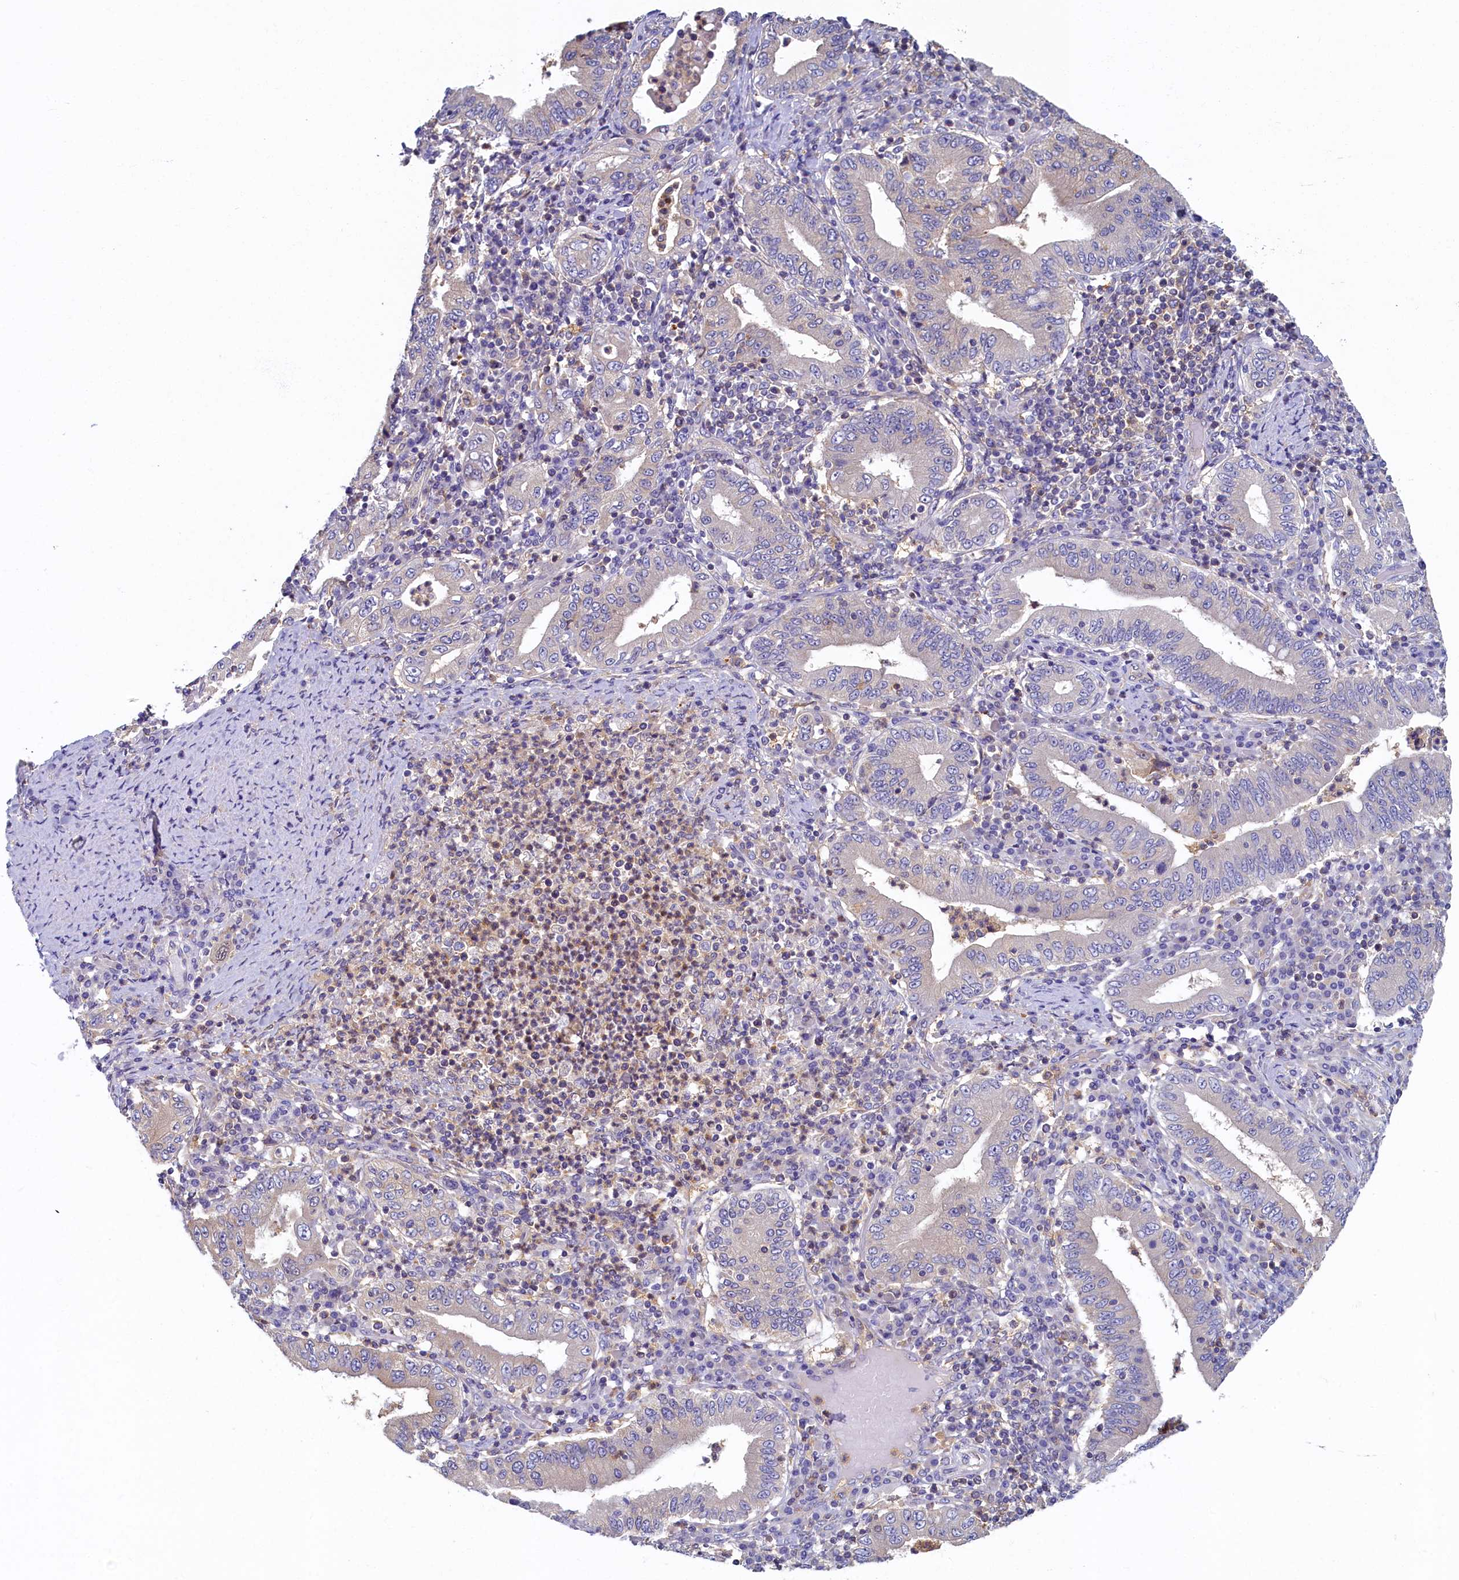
{"staining": {"intensity": "negative", "quantity": "none", "location": "none"}, "tissue": "stomach cancer", "cell_type": "Tumor cells", "image_type": "cancer", "snomed": [{"axis": "morphology", "description": "Normal tissue, NOS"}, {"axis": "morphology", "description": "Adenocarcinoma, NOS"}, {"axis": "topography", "description": "Esophagus"}, {"axis": "topography", "description": "Stomach, upper"}, {"axis": "topography", "description": "Peripheral nerve tissue"}], "caption": "DAB immunohistochemical staining of stomach cancer displays no significant staining in tumor cells.", "gene": "TIMM8B", "patient": {"sex": "male", "age": 62}}